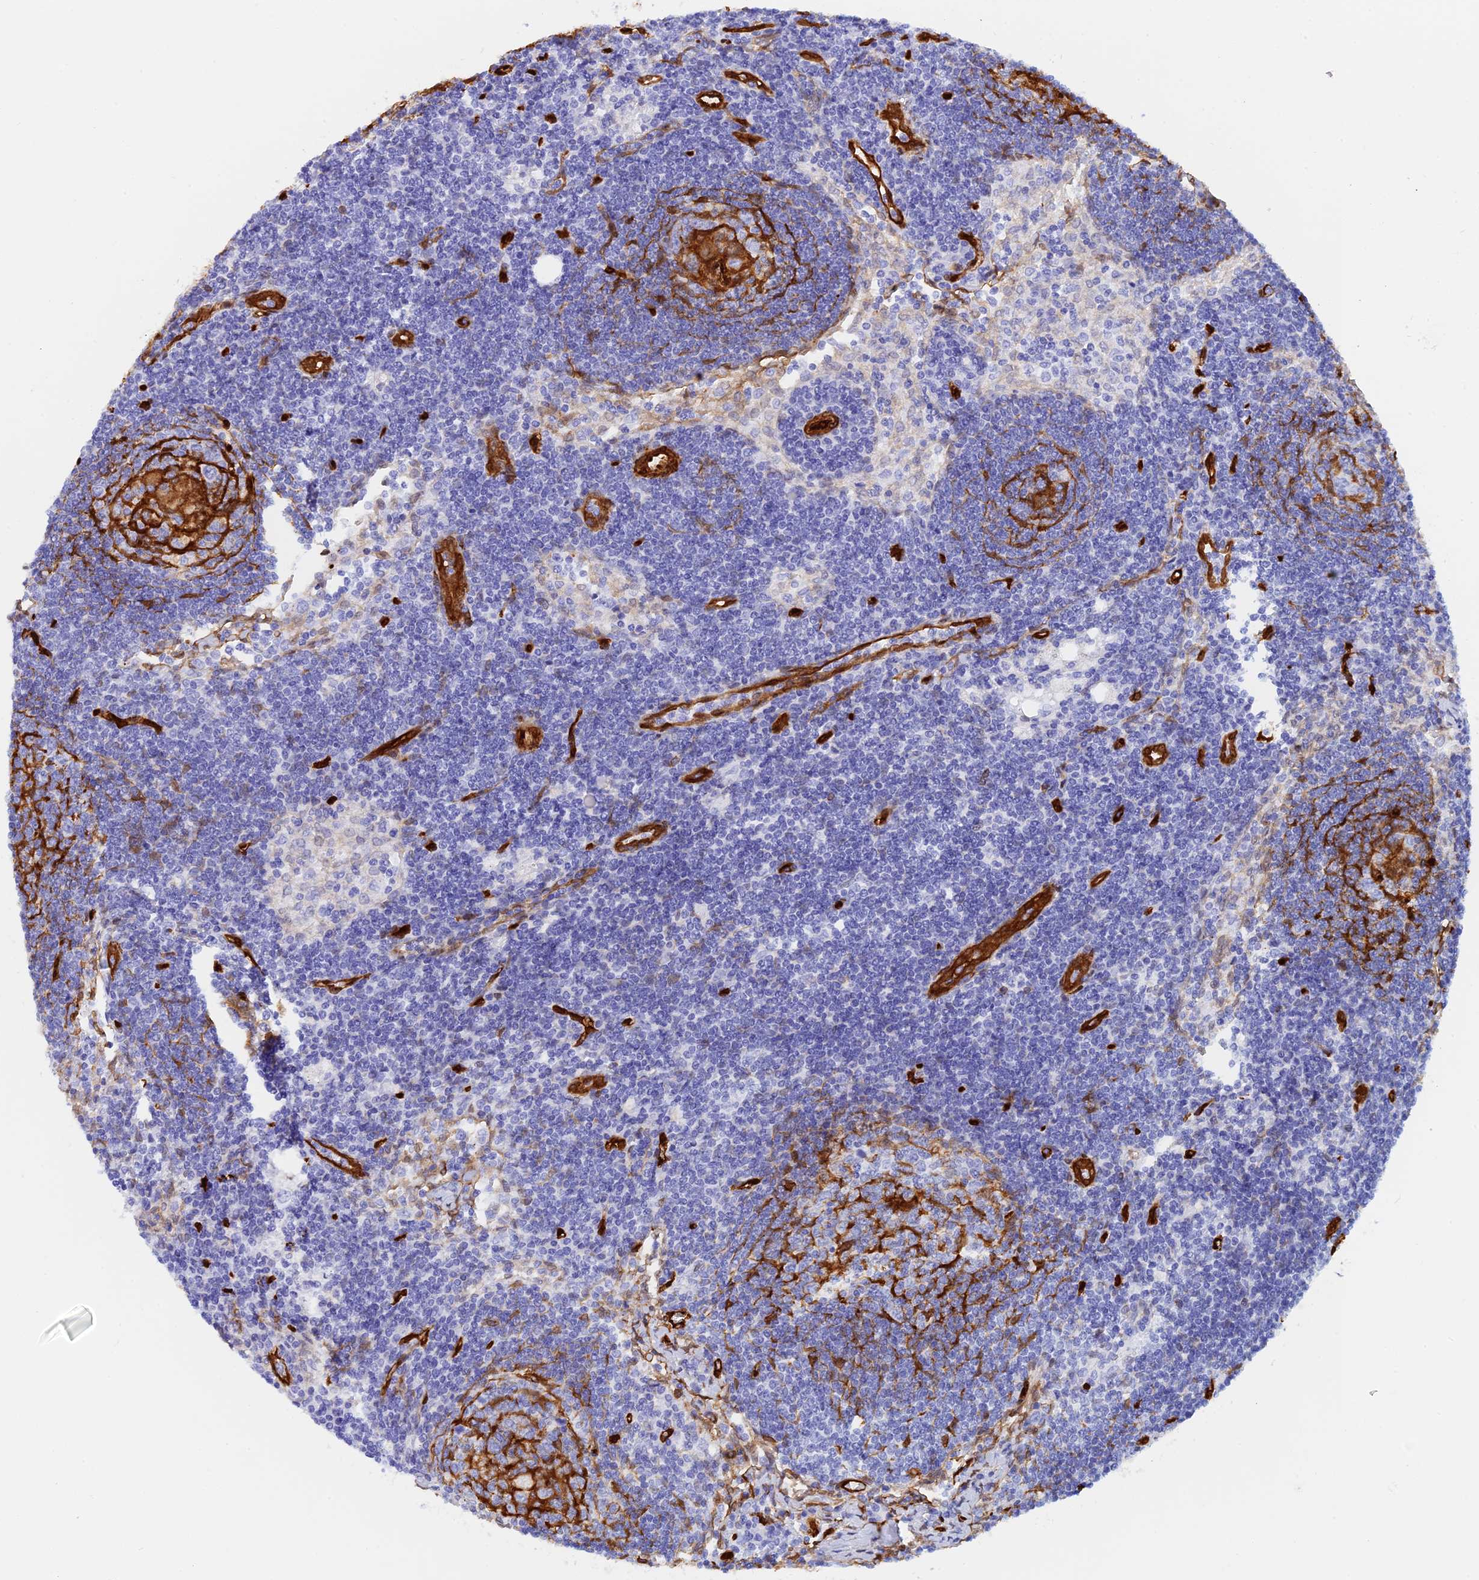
{"staining": {"intensity": "negative", "quantity": "none", "location": "none"}, "tissue": "lymph node", "cell_type": "Germinal center cells", "image_type": "normal", "snomed": [{"axis": "morphology", "description": "Normal tissue, NOS"}, {"axis": "topography", "description": "Lymph node"}], "caption": "Immunohistochemical staining of normal lymph node shows no significant positivity in germinal center cells. Nuclei are stained in blue.", "gene": "CRIP2", "patient": {"sex": "female", "age": 73}}